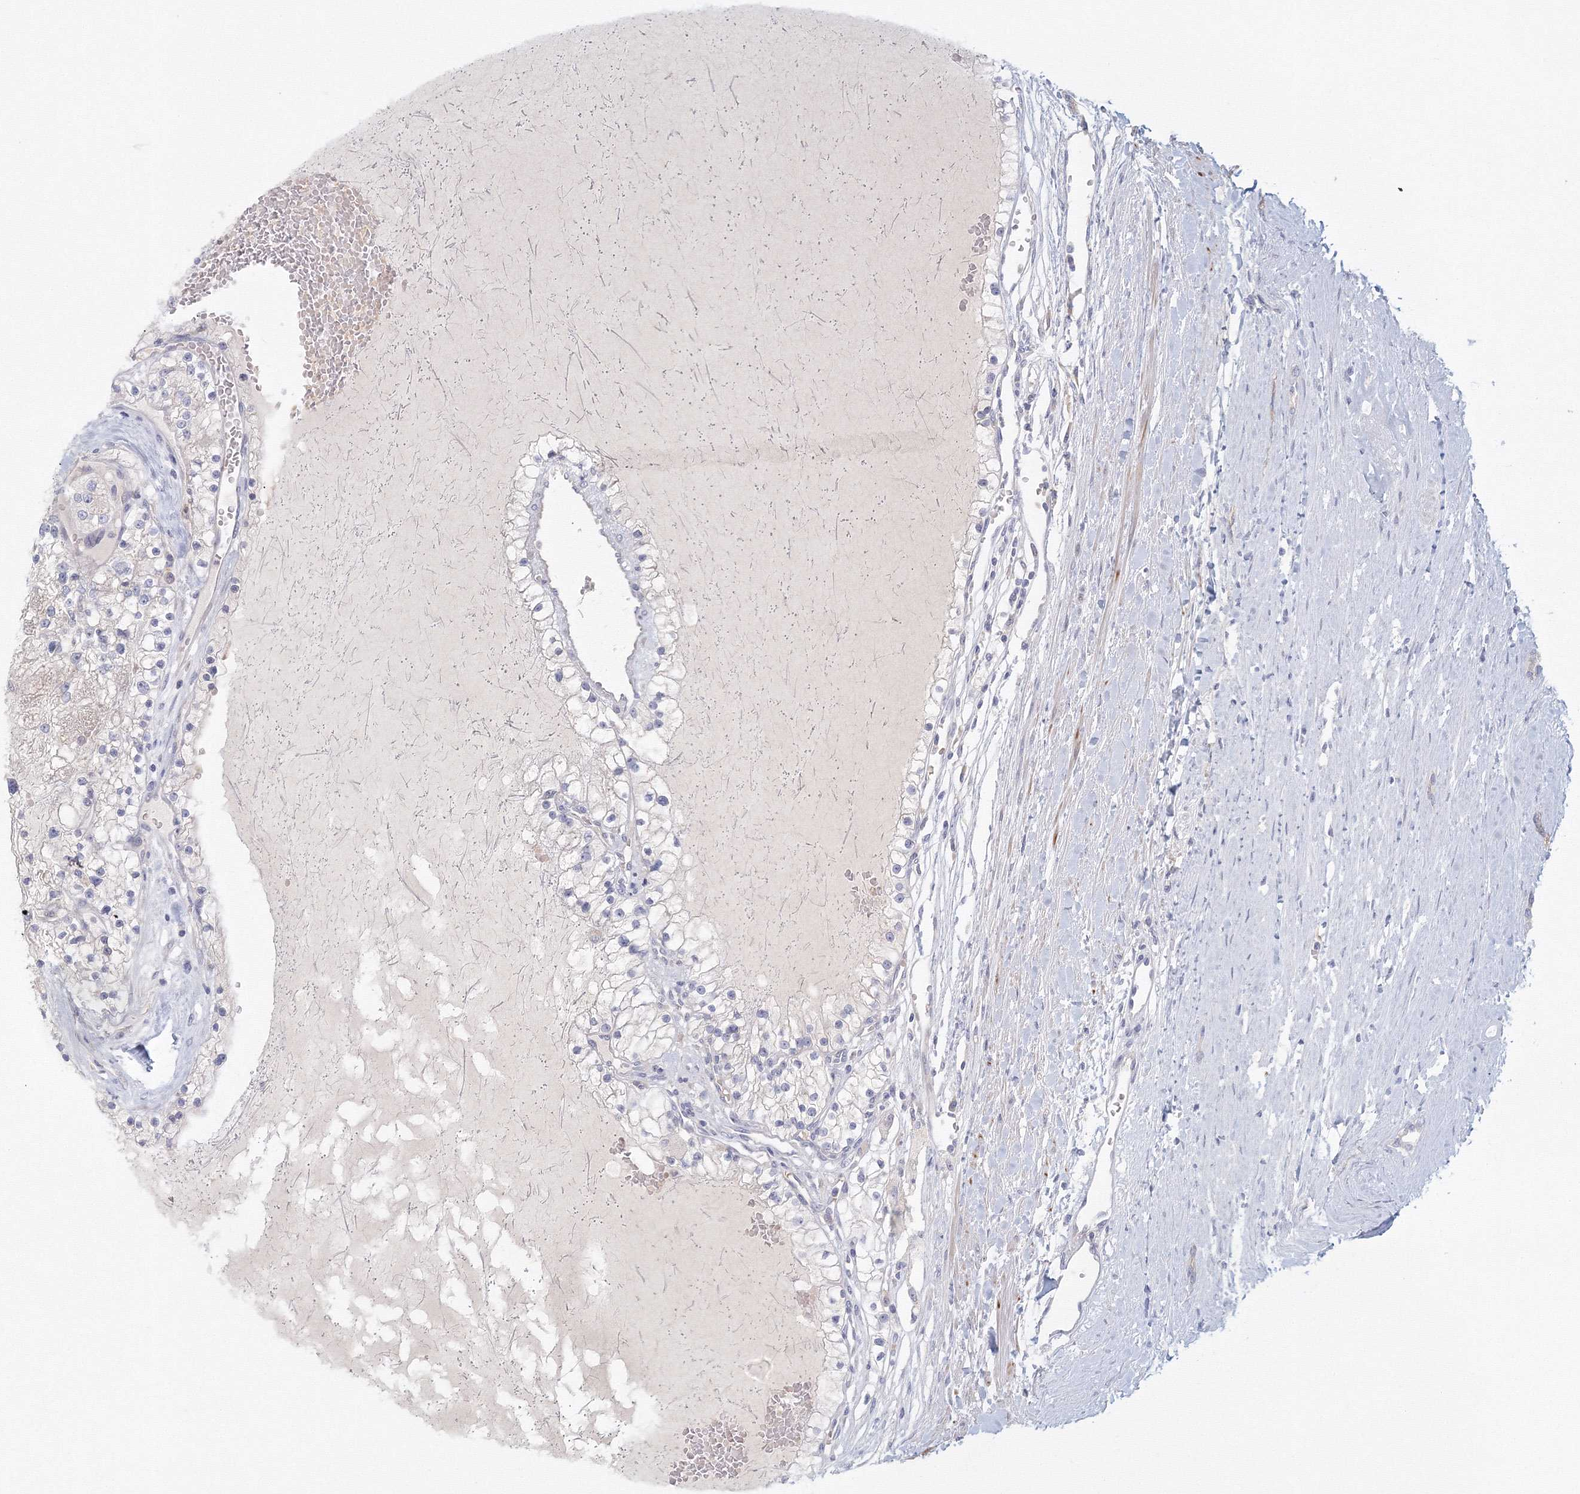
{"staining": {"intensity": "negative", "quantity": "none", "location": "none"}, "tissue": "renal cancer", "cell_type": "Tumor cells", "image_type": "cancer", "snomed": [{"axis": "morphology", "description": "Normal tissue, NOS"}, {"axis": "morphology", "description": "Adenocarcinoma, NOS"}, {"axis": "topography", "description": "Kidney"}], "caption": "Tumor cells are negative for protein expression in human renal cancer (adenocarcinoma). (DAB immunohistochemistry, high magnification).", "gene": "TACC2", "patient": {"sex": "male", "age": 68}}